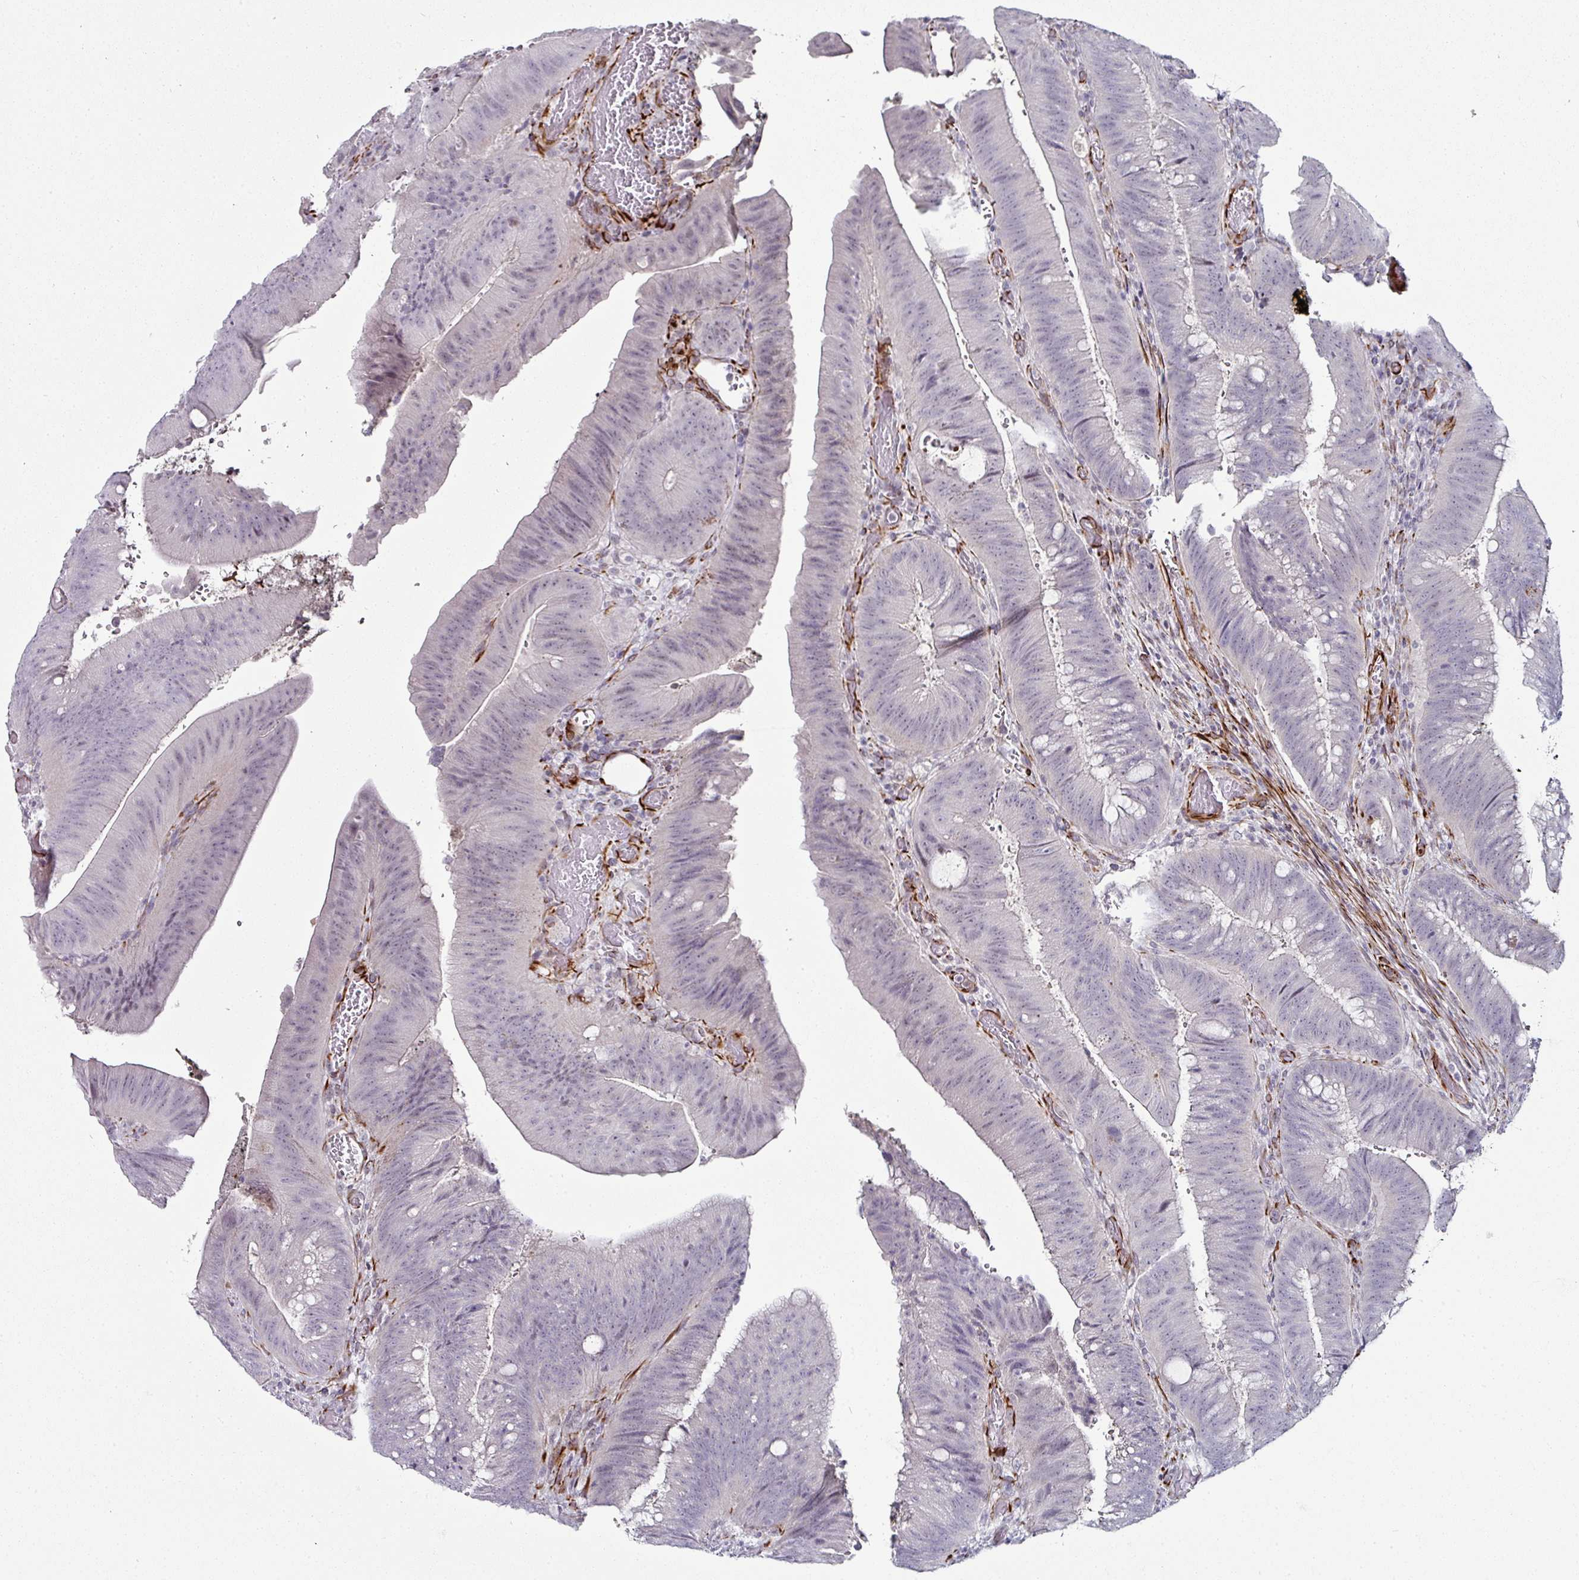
{"staining": {"intensity": "negative", "quantity": "none", "location": "none"}, "tissue": "colorectal cancer", "cell_type": "Tumor cells", "image_type": "cancer", "snomed": [{"axis": "morphology", "description": "Adenocarcinoma, NOS"}, {"axis": "topography", "description": "Colon"}], "caption": "The immunohistochemistry histopathology image has no significant staining in tumor cells of colorectal adenocarcinoma tissue.", "gene": "TMPRSS9", "patient": {"sex": "female", "age": 43}}